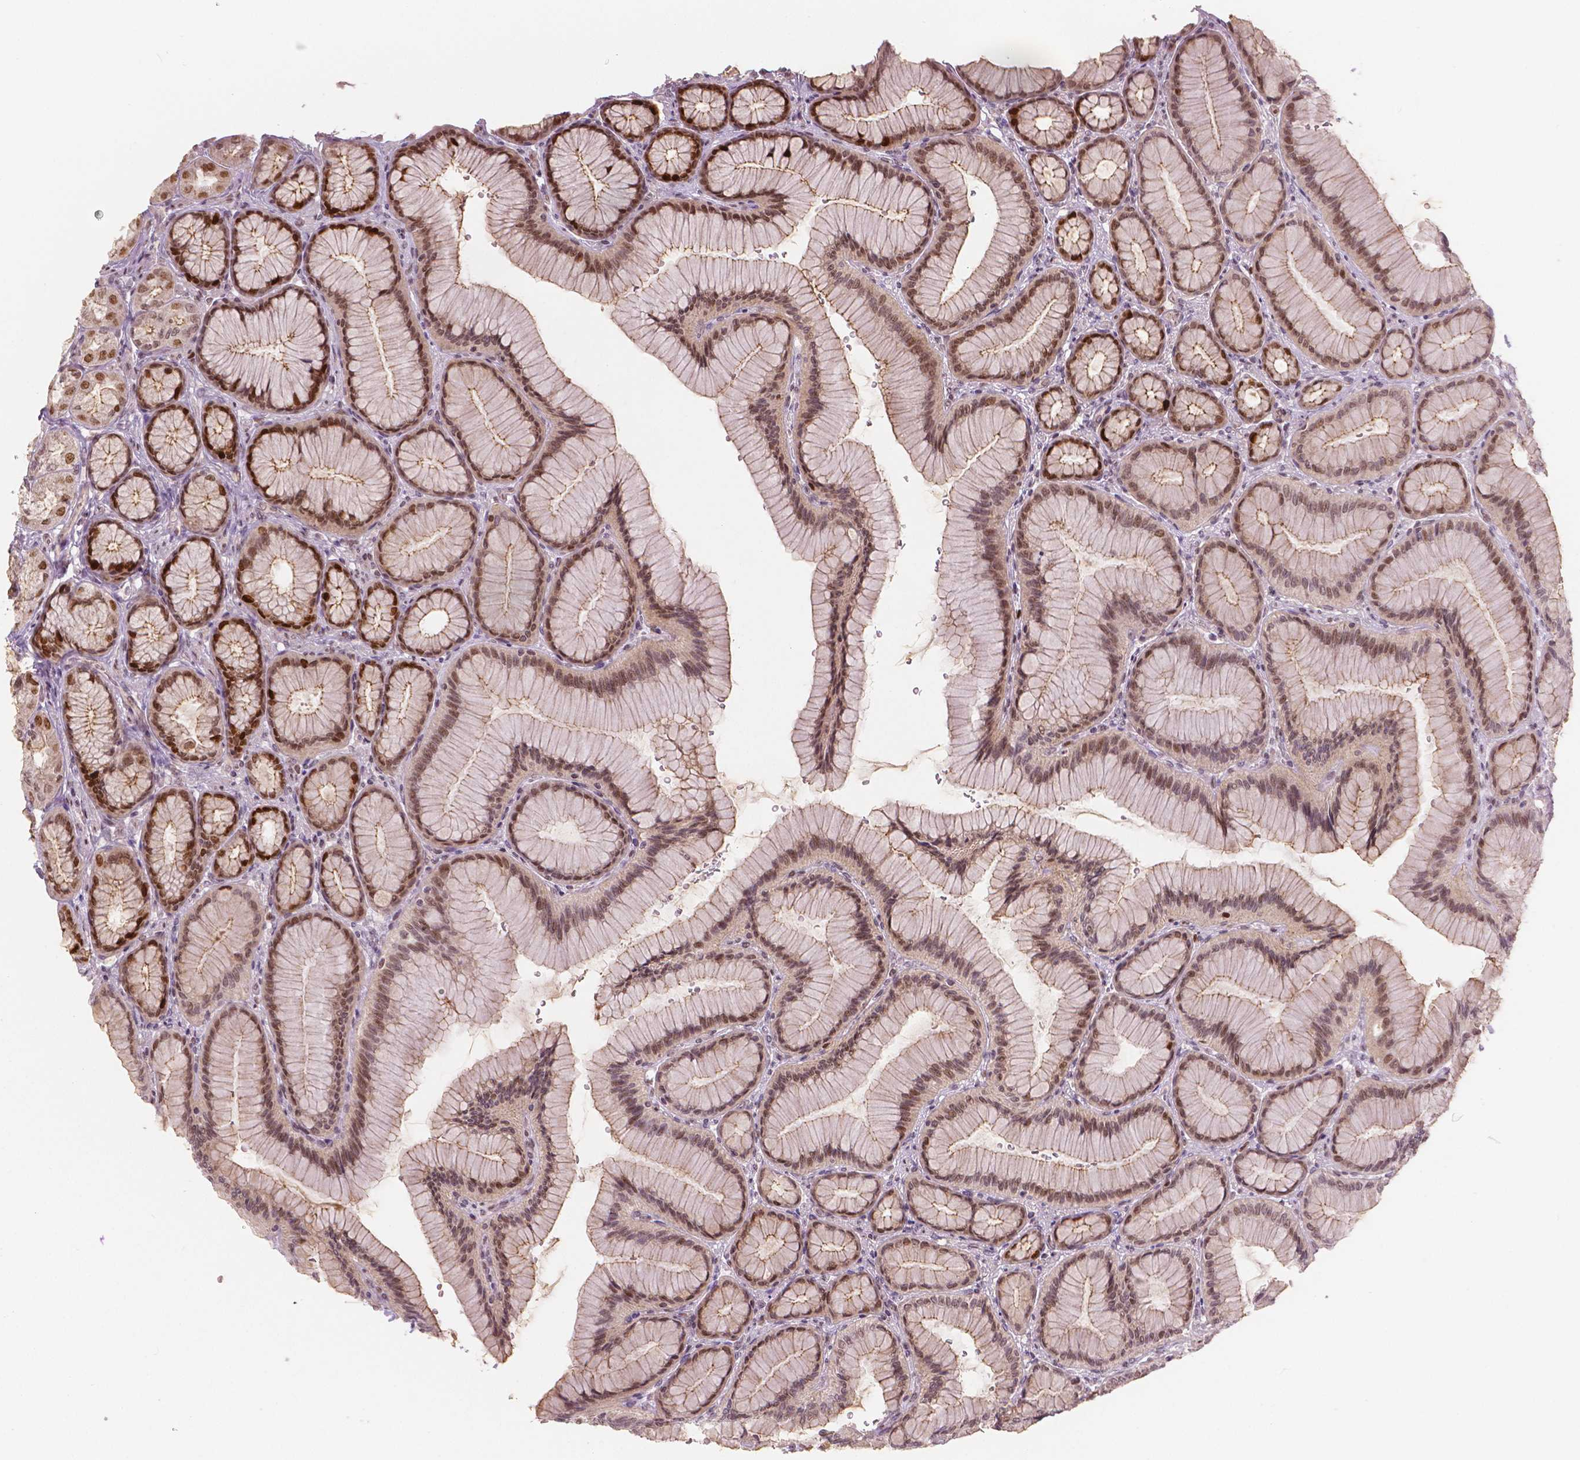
{"staining": {"intensity": "moderate", "quantity": "25%-75%", "location": "cytoplasmic/membranous,nuclear"}, "tissue": "stomach", "cell_type": "Glandular cells", "image_type": "normal", "snomed": [{"axis": "morphology", "description": "Normal tissue, NOS"}, {"axis": "morphology", "description": "Adenocarcinoma, NOS"}, {"axis": "morphology", "description": "Adenocarcinoma, High grade"}, {"axis": "topography", "description": "Stomach, upper"}, {"axis": "topography", "description": "Stomach"}], "caption": "Benign stomach exhibits moderate cytoplasmic/membranous,nuclear expression in about 25%-75% of glandular cells.", "gene": "NSD2", "patient": {"sex": "female", "age": 65}}